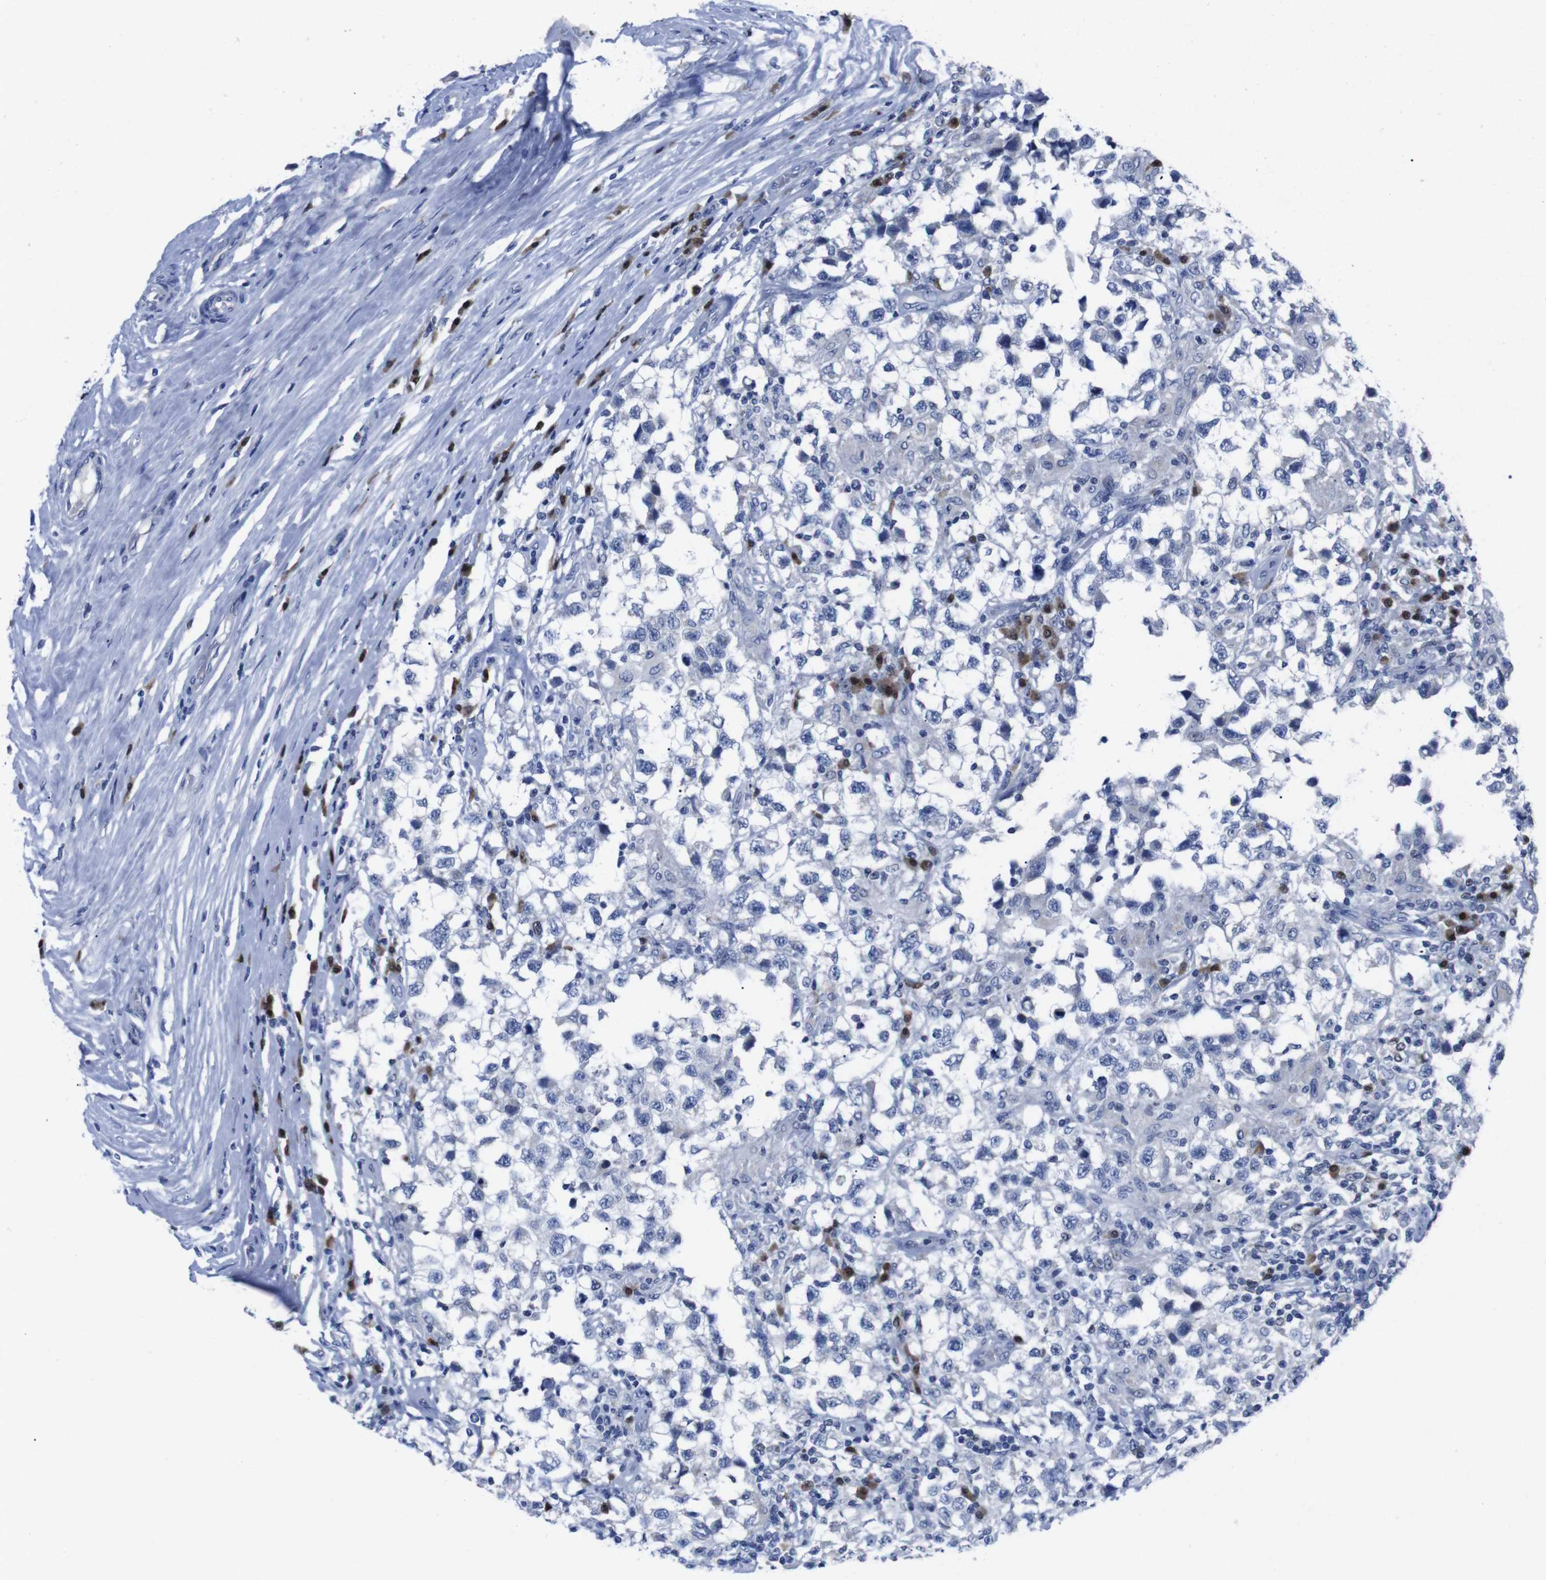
{"staining": {"intensity": "negative", "quantity": "none", "location": "none"}, "tissue": "testis cancer", "cell_type": "Tumor cells", "image_type": "cancer", "snomed": [{"axis": "morphology", "description": "Carcinoma, Embryonal, NOS"}, {"axis": "topography", "description": "Testis"}], "caption": "A histopathology image of human testis cancer is negative for staining in tumor cells.", "gene": "IRF4", "patient": {"sex": "male", "age": 21}}